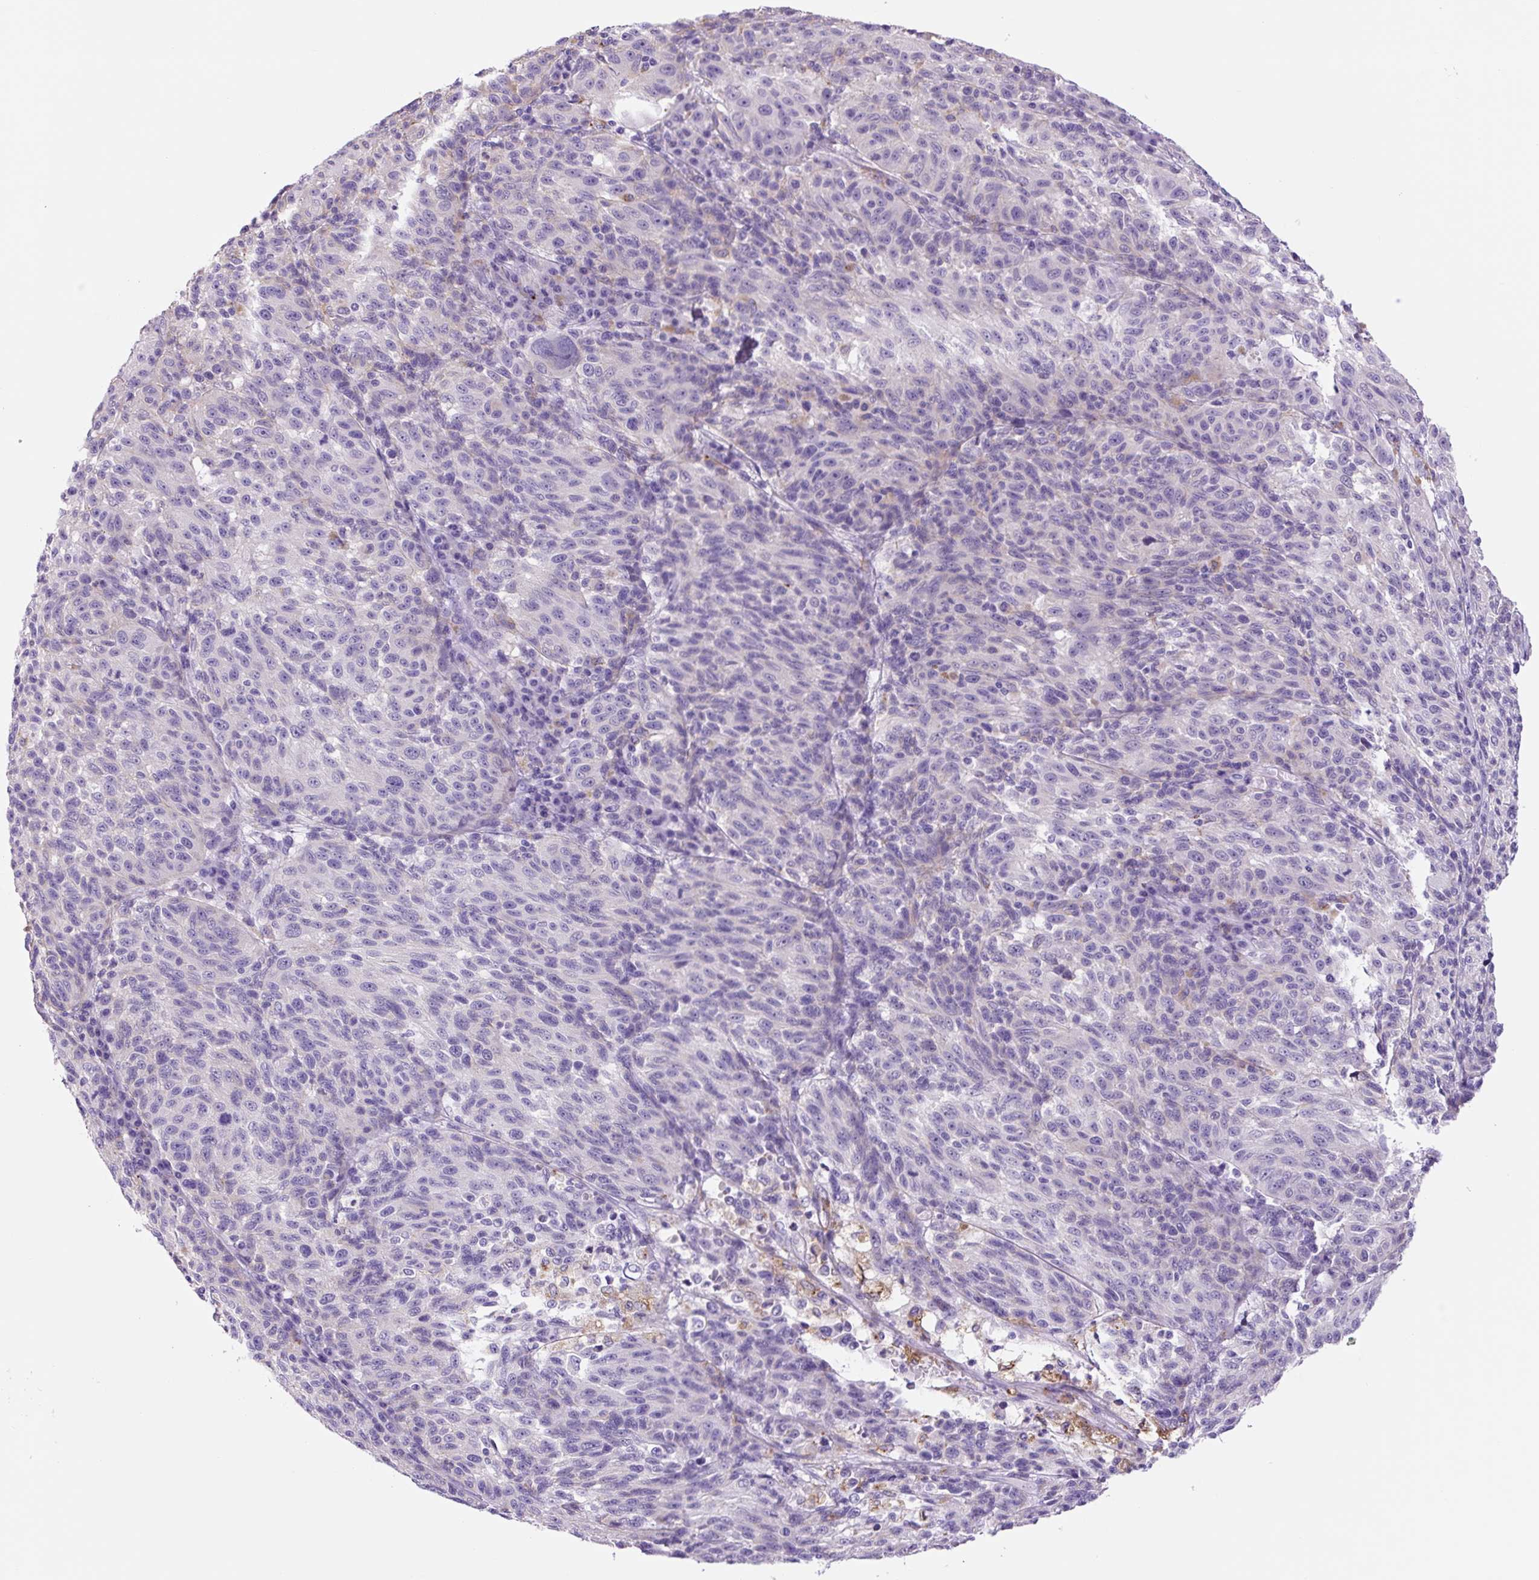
{"staining": {"intensity": "negative", "quantity": "none", "location": "none"}, "tissue": "melanoma", "cell_type": "Tumor cells", "image_type": "cancer", "snomed": [{"axis": "morphology", "description": "Malignant melanoma, NOS"}, {"axis": "topography", "description": "Skin"}], "caption": "Melanoma stained for a protein using immunohistochemistry exhibits no positivity tumor cells.", "gene": "LCN10", "patient": {"sex": "male", "age": 53}}